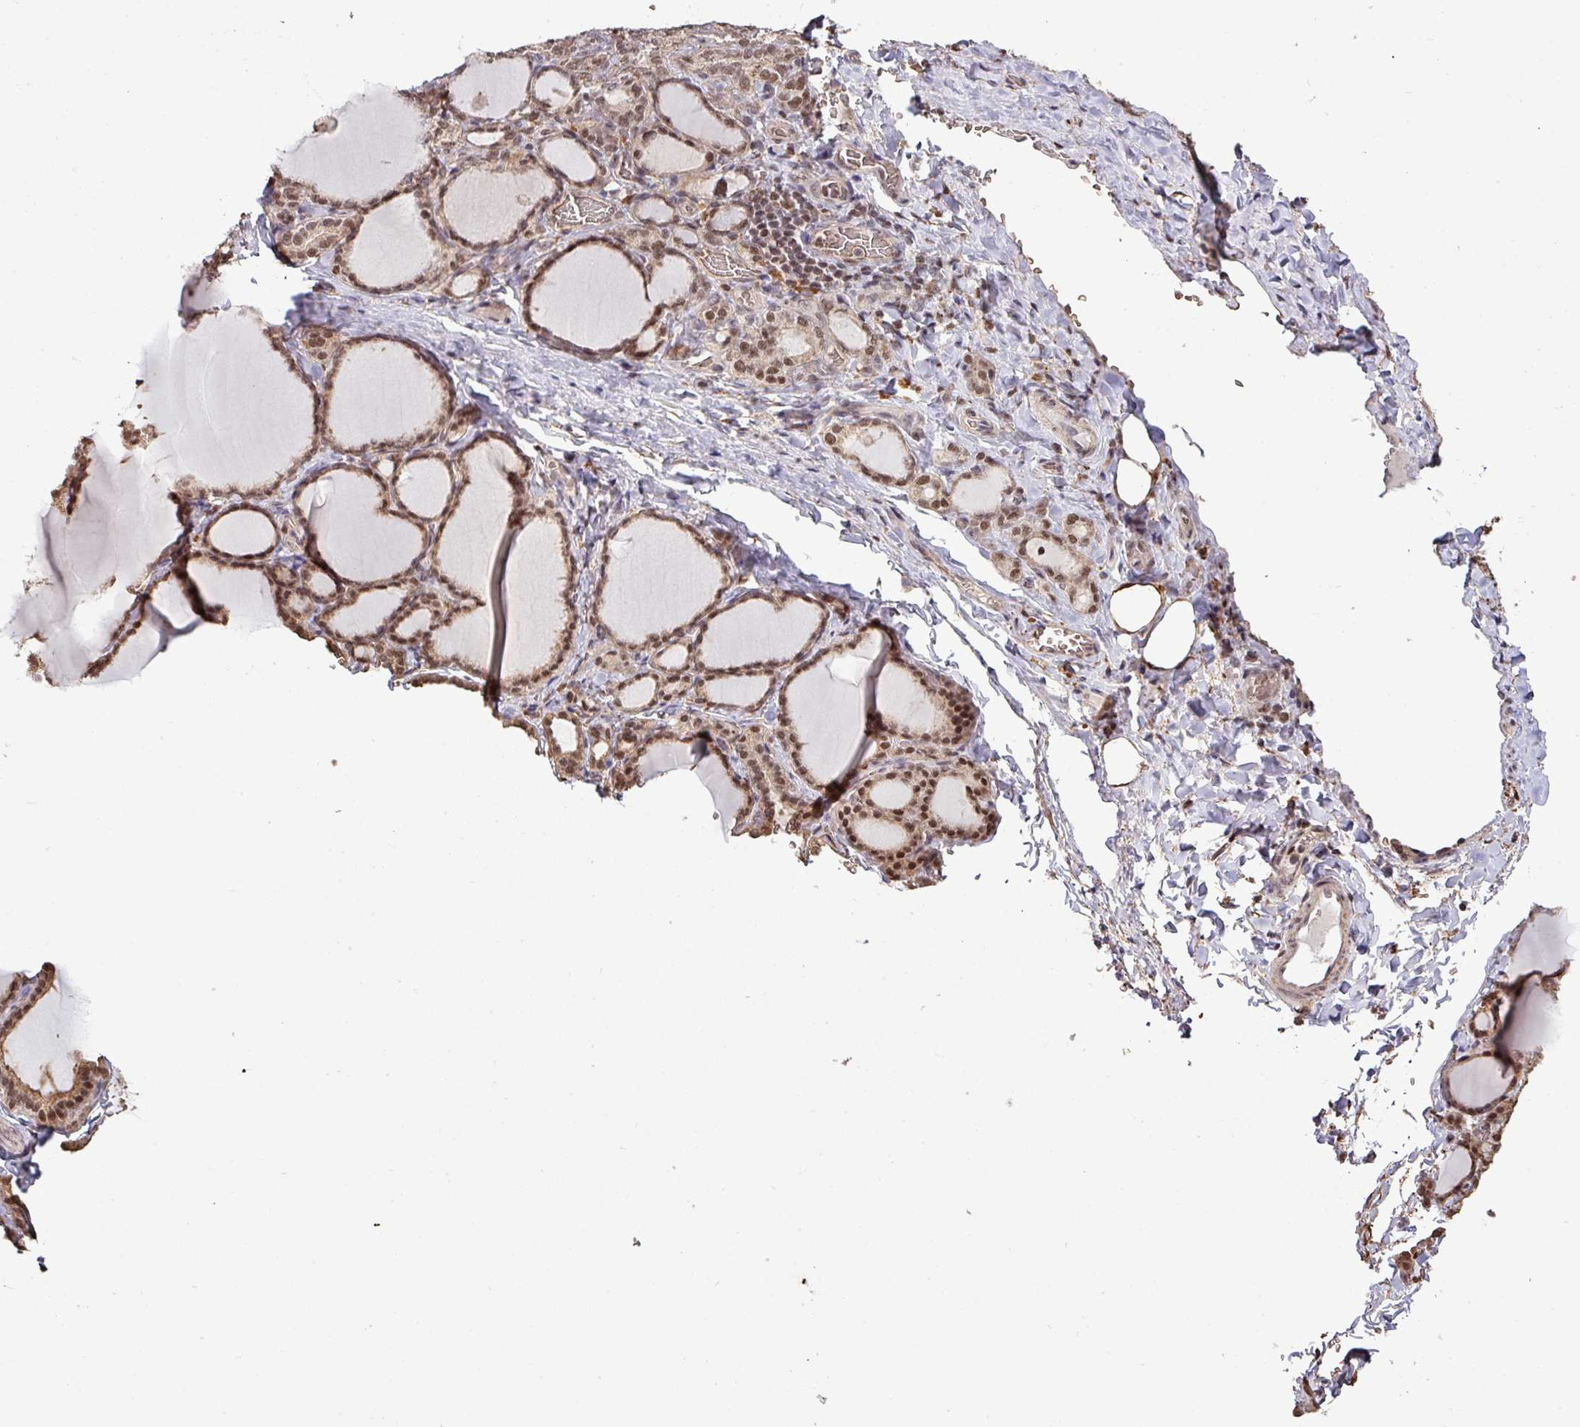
{"staining": {"intensity": "strong", "quantity": ">75%", "location": "nuclear"}, "tissue": "thyroid gland", "cell_type": "Glandular cells", "image_type": "normal", "snomed": [{"axis": "morphology", "description": "Normal tissue, NOS"}, {"axis": "topography", "description": "Thyroid gland"}], "caption": "There is high levels of strong nuclear staining in glandular cells of unremarkable thyroid gland, as demonstrated by immunohistochemical staining (brown color).", "gene": "PHF23", "patient": {"sex": "female", "age": 31}}